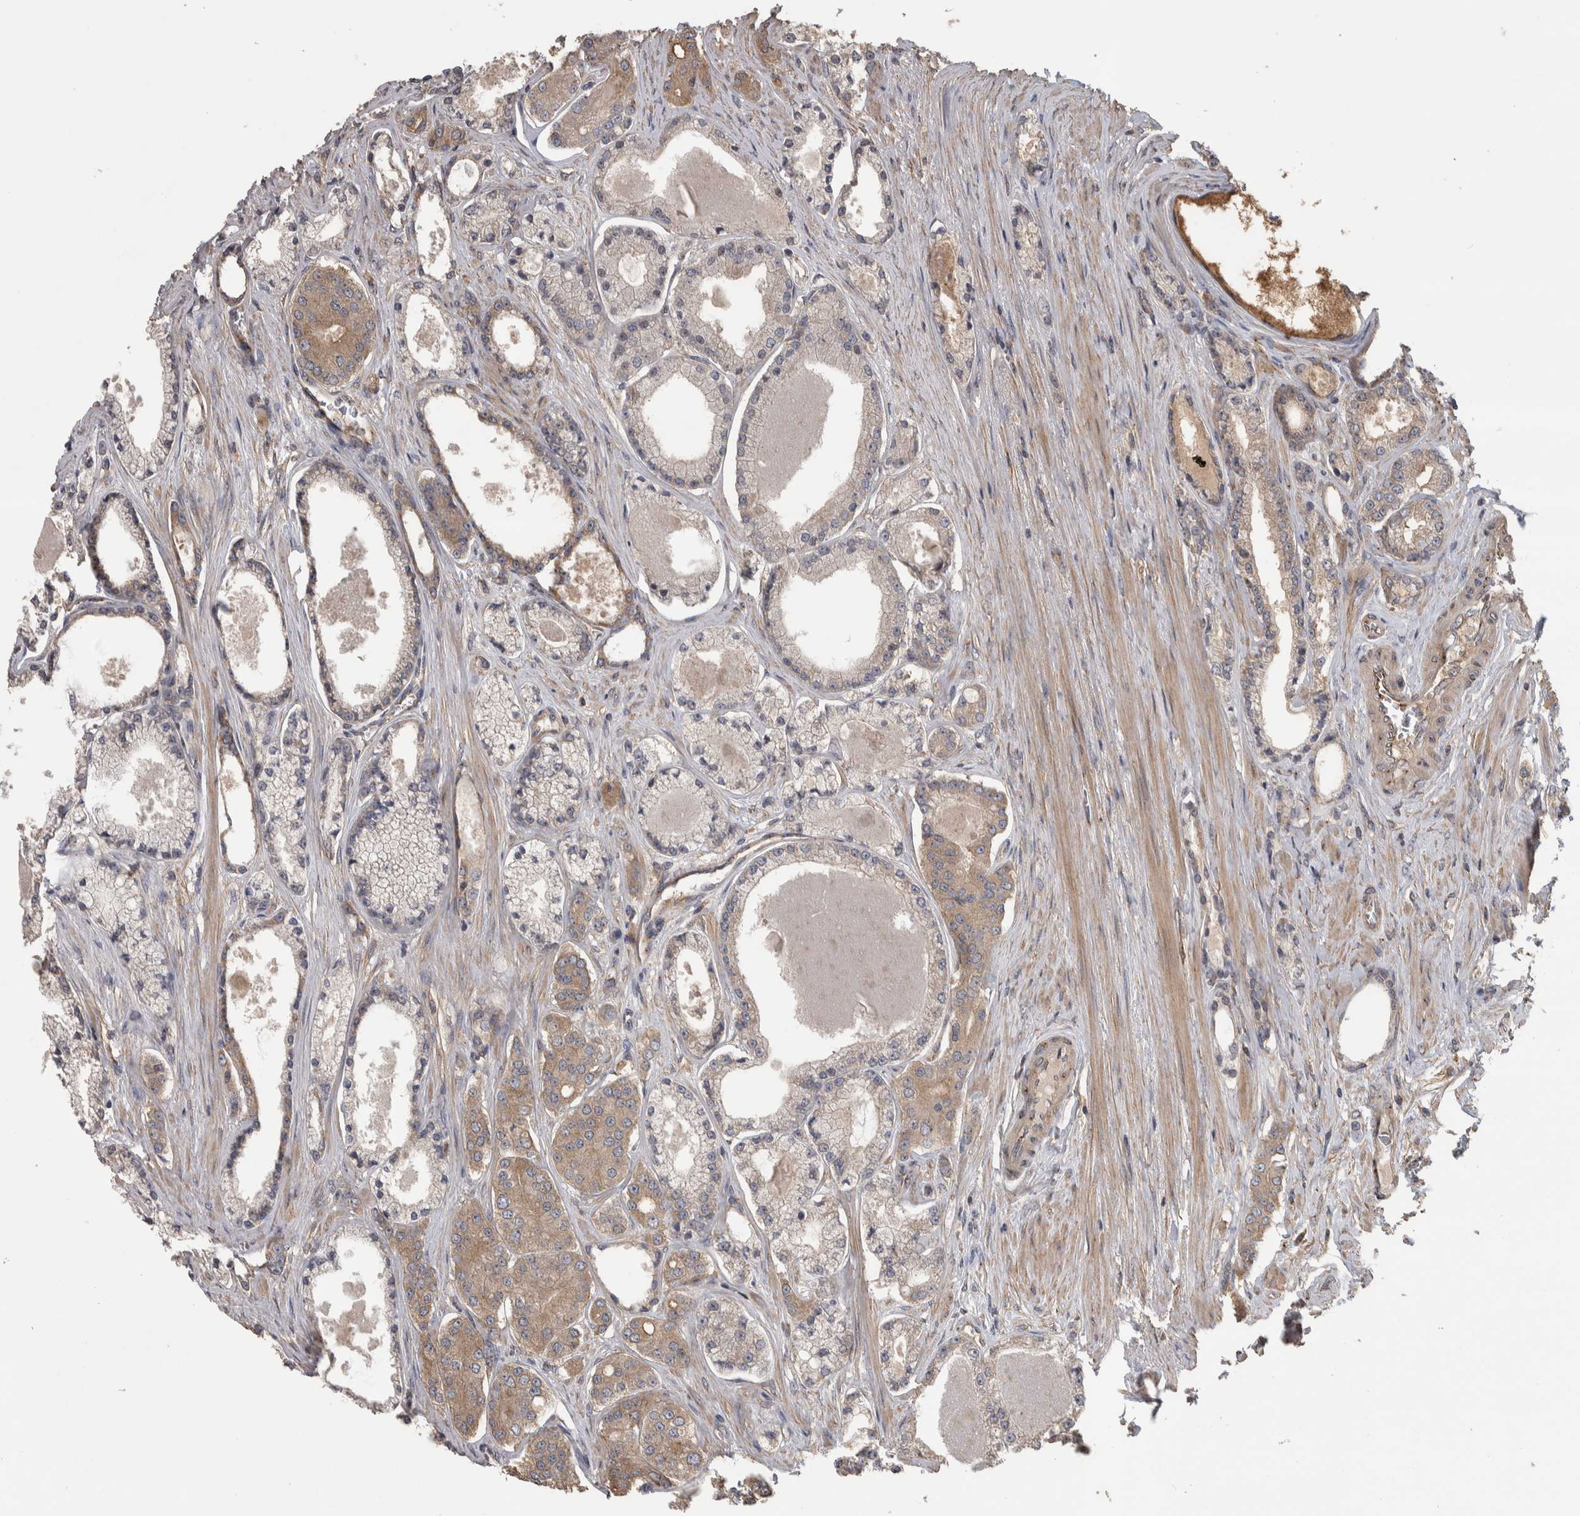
{"staining": {"intensity": "moderate", "quantity": "<25%", "location": "cytoplasmic/membranous"}, "tissue": "prostate cancer", "cell_type": "Tumor cells", "image_type": "cancer", "snomed": [{"axis": "morphology", "description": "Adenocarcinoma, High grade"}, {"axis": "topography", "description": "Prostate"}], "caption": "The immunohistochemical stain shows moderate cytoplasmic/membranous staining in tumor cells of prostate cancer (adenocarcinoma (high-grade)) tissue.", "gene": "IFRD1", "patient": {"sex": "male", "age": 71}}